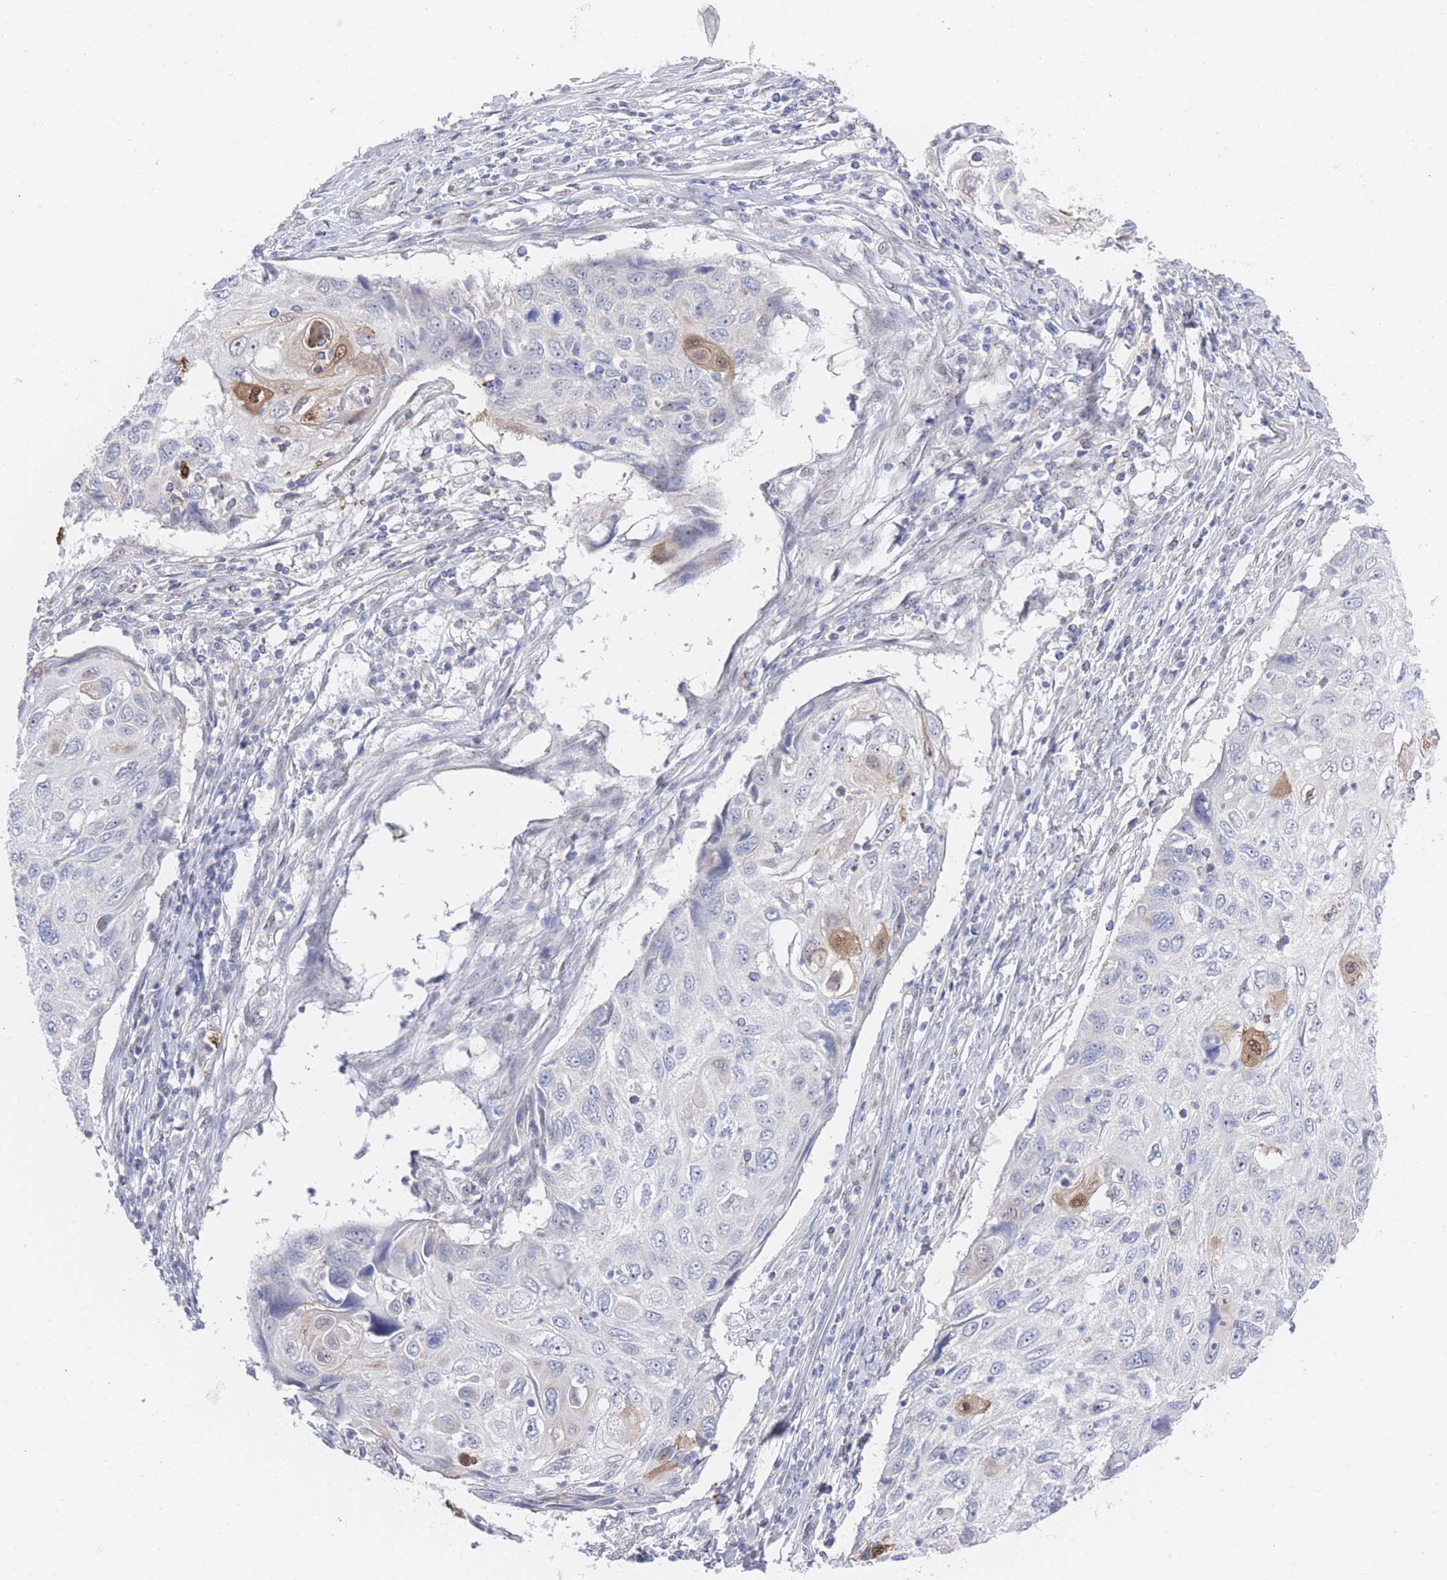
{"staining": {"intensity": "moderate", "quantity": "<25%", "location": "cytoplasmic/membranous,nuclear"}, "tissue": "cervical cancer", "cell_type": "Tumor cells", "image_type": "cancer", "snomed": [{"axis": "morphology", "description": "Squamous cell carcinoma, NOS"}, {"axis": "topography", "description": "Cervix"}], "caption": "Cervical cancer stained with DAB IHC shows low levels of moderate cytoplasmic/membranous and nuclear positivity in approximately <25% of tumor cells.", "gene": "ZNF142", "patient": {"sex": "female", "age": 70}}